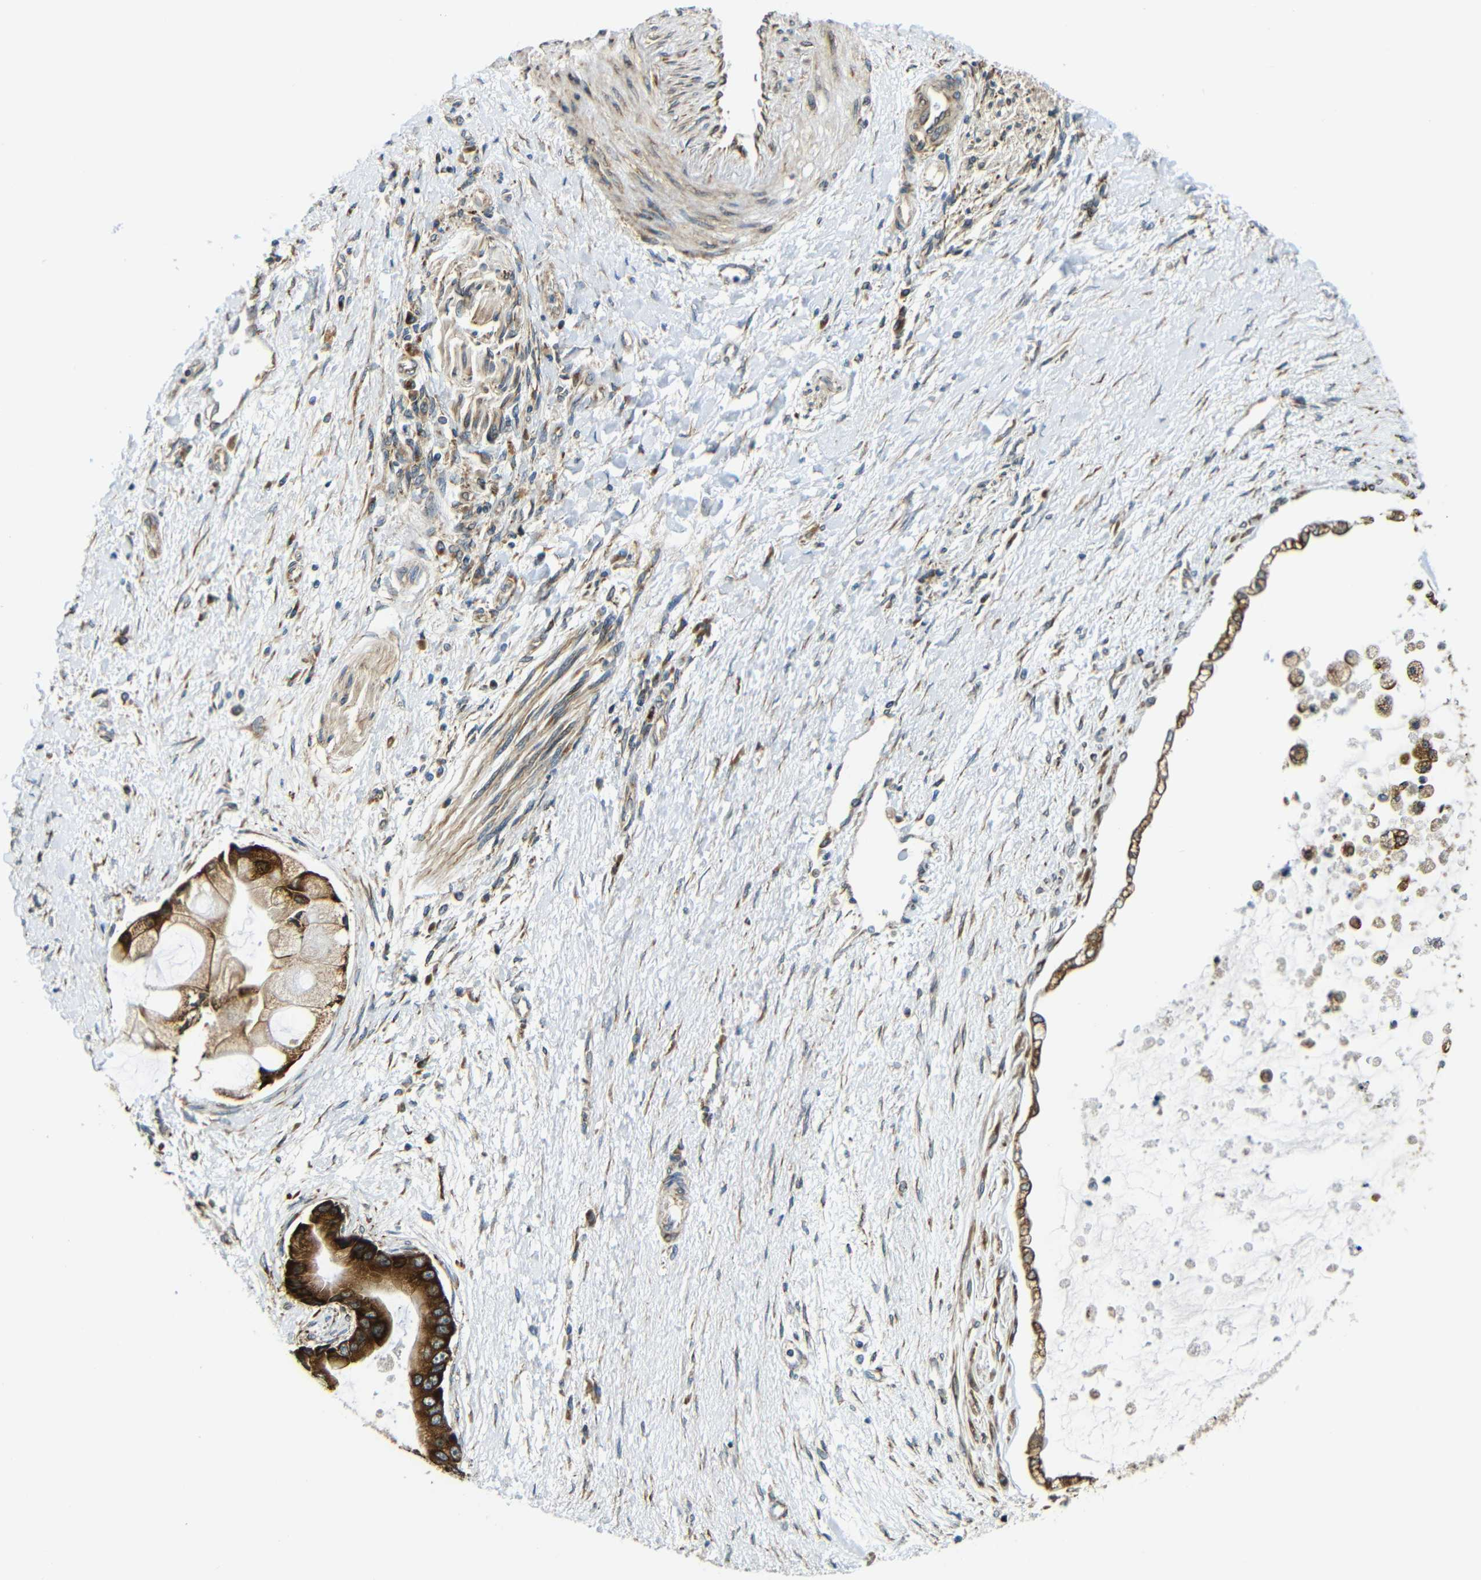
{"staining": {"intensity": "strong", "quantity": ">75%", "location": "cytoplasmic/membranous"}, "tissue": "liver cancer", "cell_type": "Tumor cells", "image_type": "cancer", "snomed": [{"axis": "morphology", "description": "Cholangiocarcinoma"}, {"axis": "topography", "description": "Liver"}], "caption": "Immunohistochemical staining of human cholangiocarcinoma (liver) exhibits high levels of strong cytoplasmic/membranous protein positivity in approximately >75% of tumor cells.", "gene": "VAPB", "patient": {"sex": "male", "age": 50}}